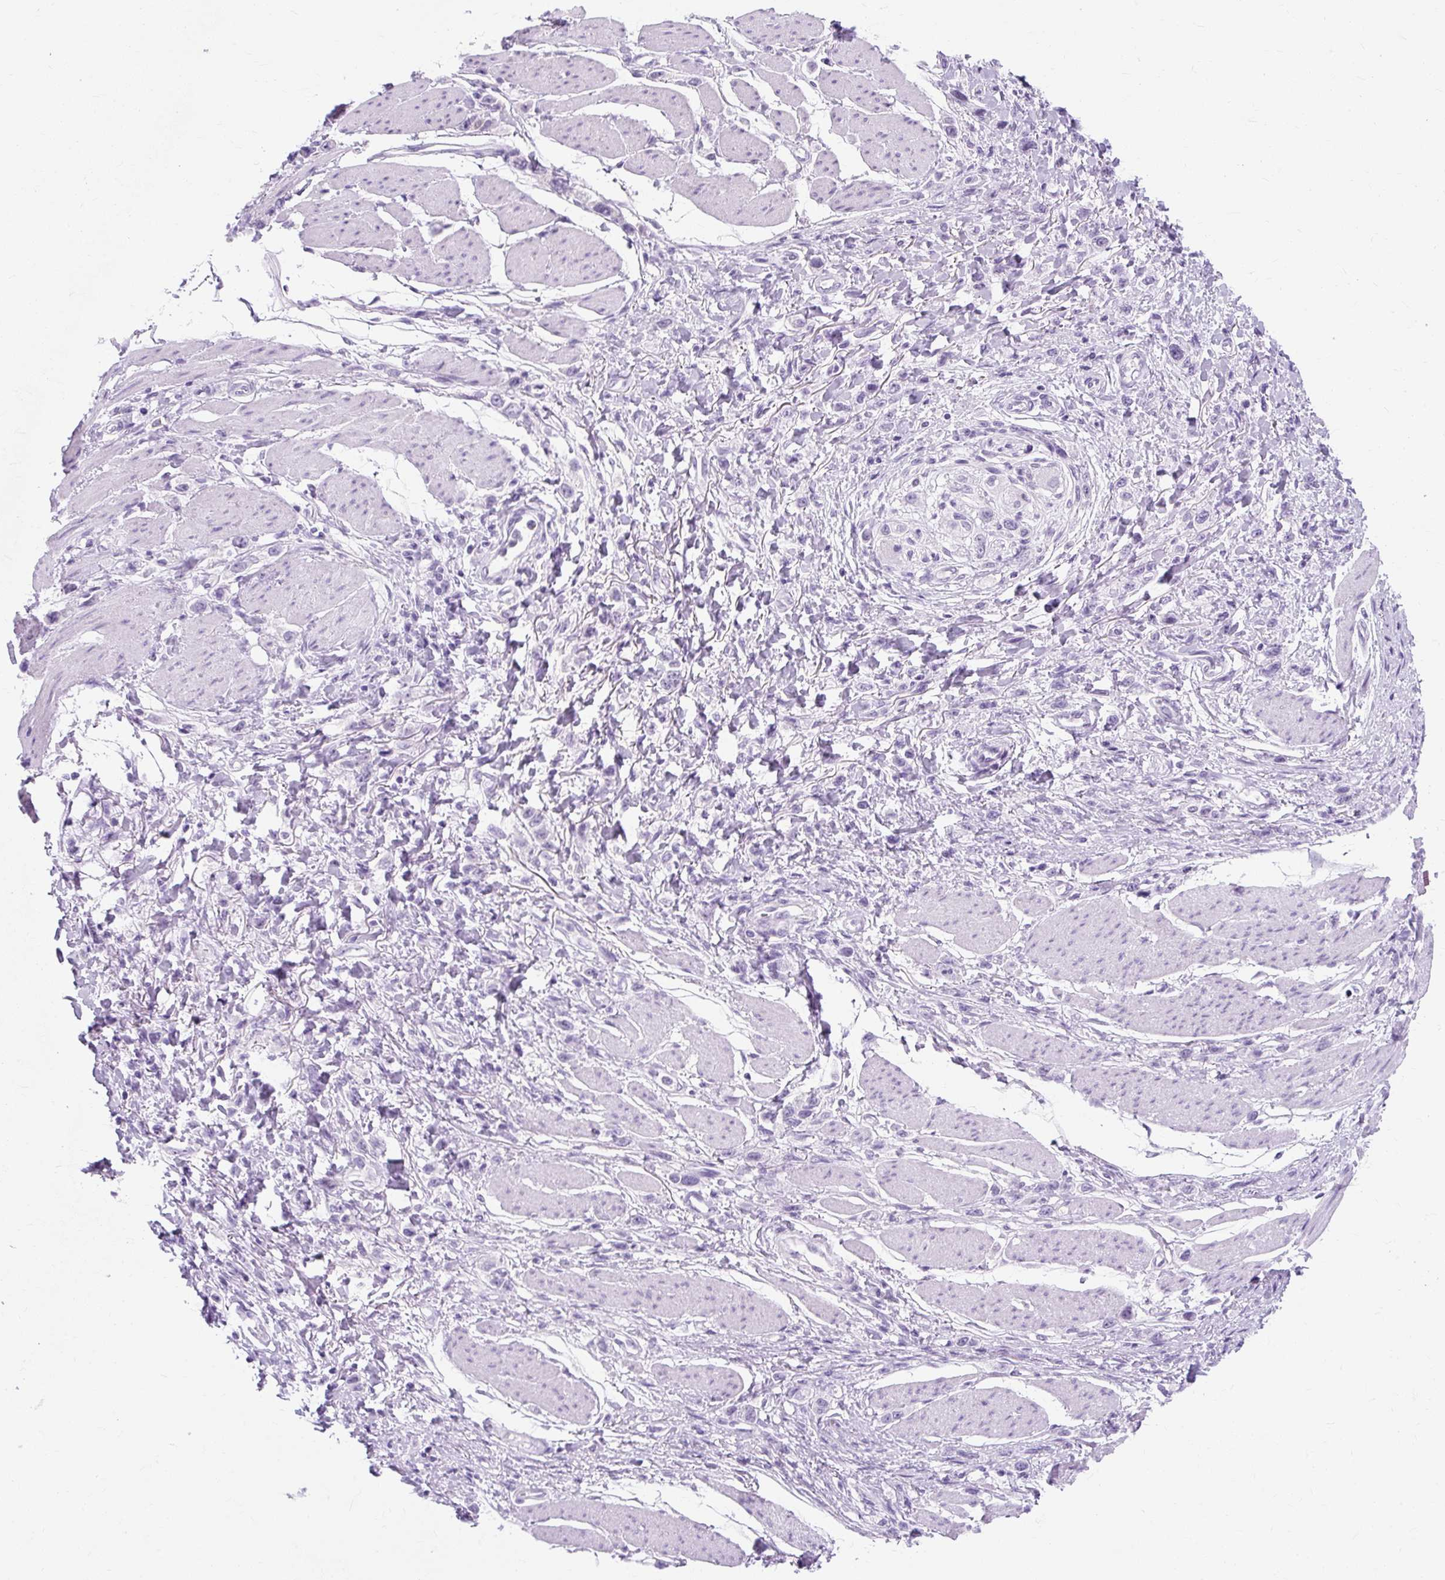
{"staining": {"intensity": "negative", "quantity": "none", "location": "none"}, "tissue": "stomach cancer", "cell_type": "Tumor cells", "image_type": "cancer", "snomed": [{"axis": "morphology", "description": "Adenocarcinoma, NOS"}, {"axis": "topography", "description": "Stomach"}], "caption": "Tumor cells are negative for protein expression in human stomach cancer.", "gene": "RYBP", "patient": {"sex": "female", "age": 65}}